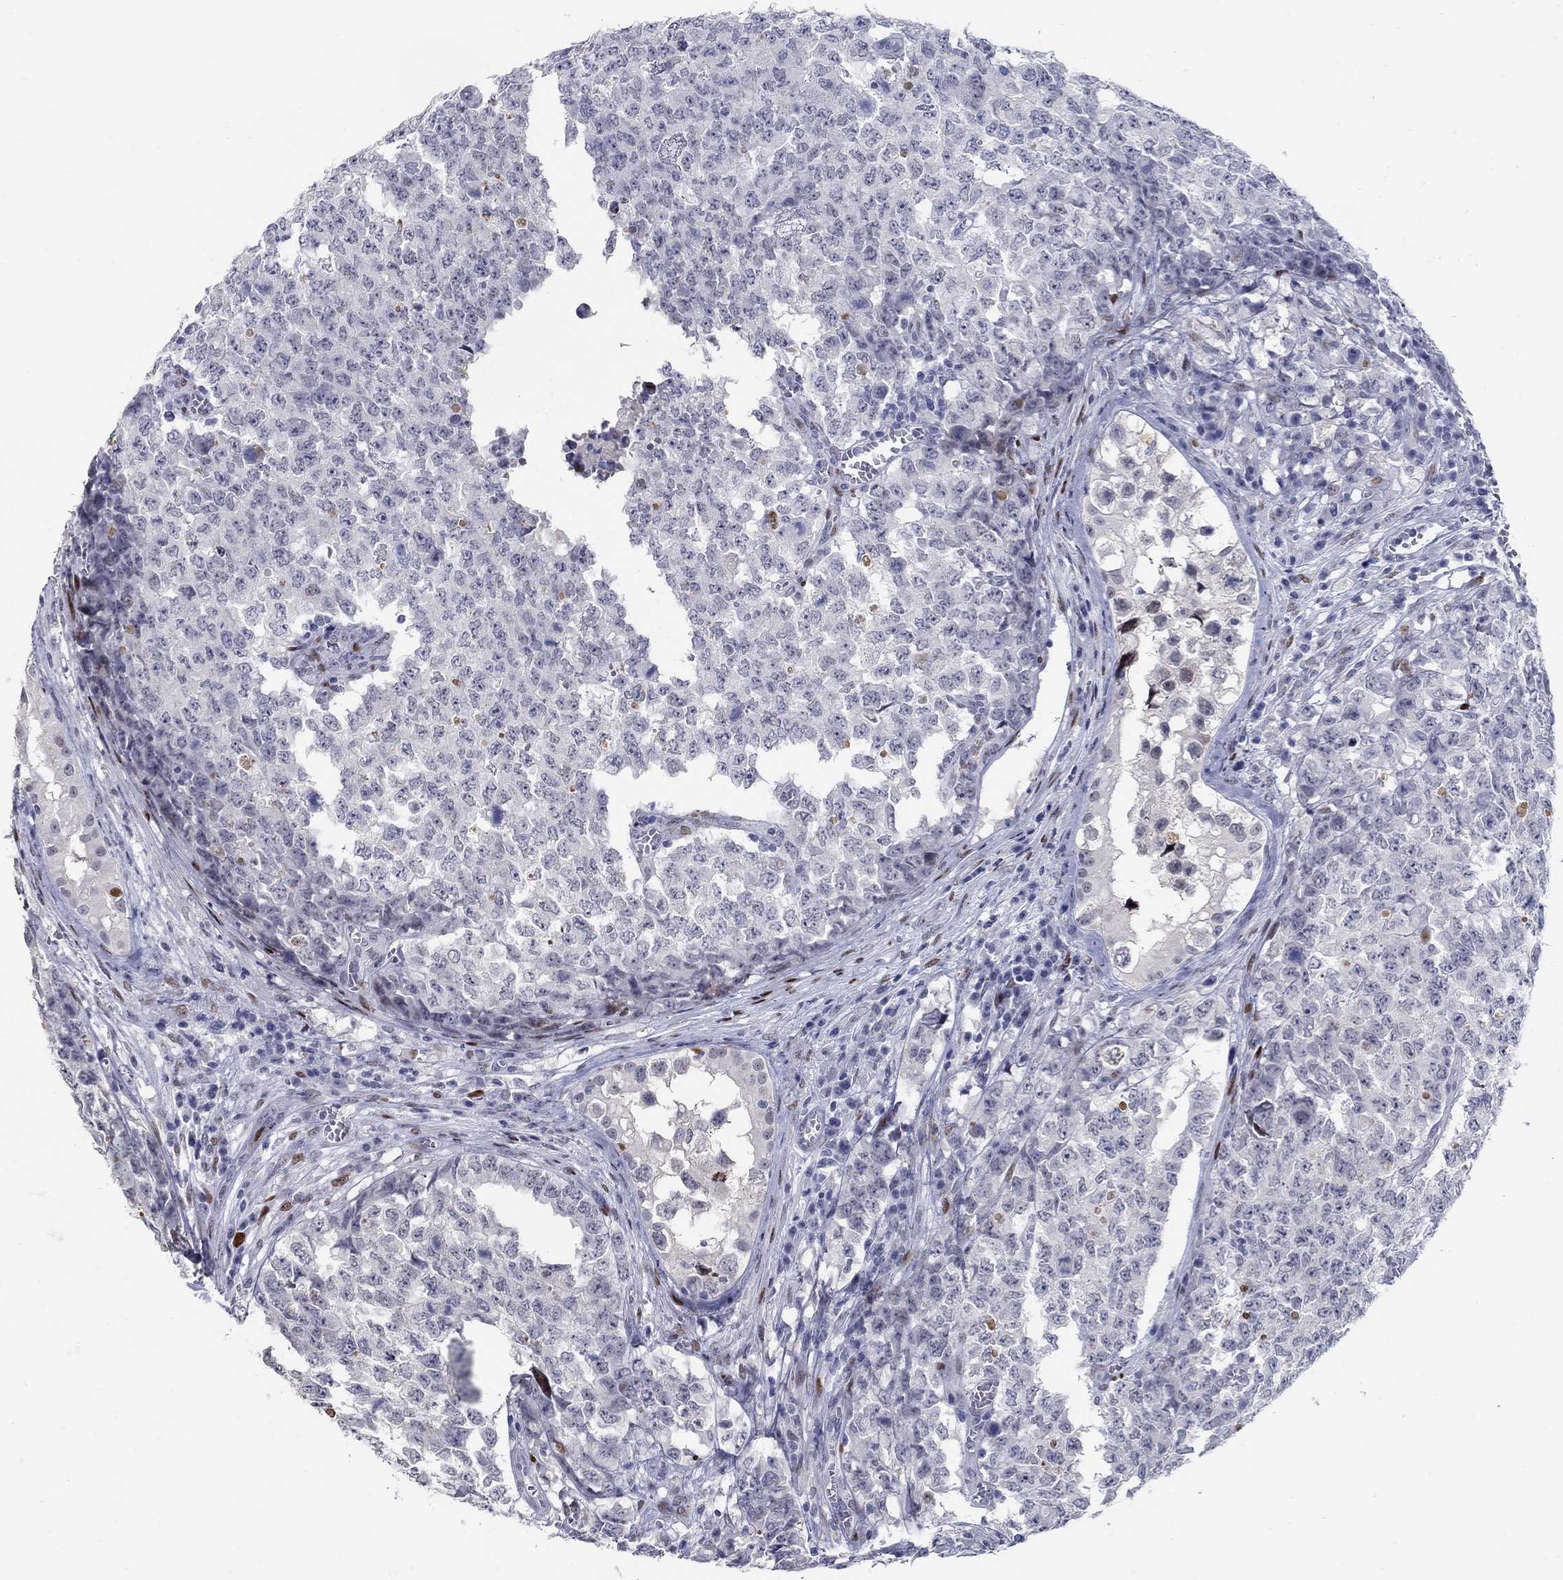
{"staining": {"intensity": "negative", "quantity": "none", "location": "none"}, "tissue": "testis cancer", "cell_type": "Tumor cells", "image_type": "cancer", "snomed": [{"axis": "morphology", "description": "Carcinoma, Embryonal, NOS"}, {"axis": "topography", "description": "Testis"}], "caption": "Tumor cells are negative for brown protein staining in embryonal carcinoma (testis).", "gene": "RAPGEF5", "patient": {"sex": "male", "age": 23}}